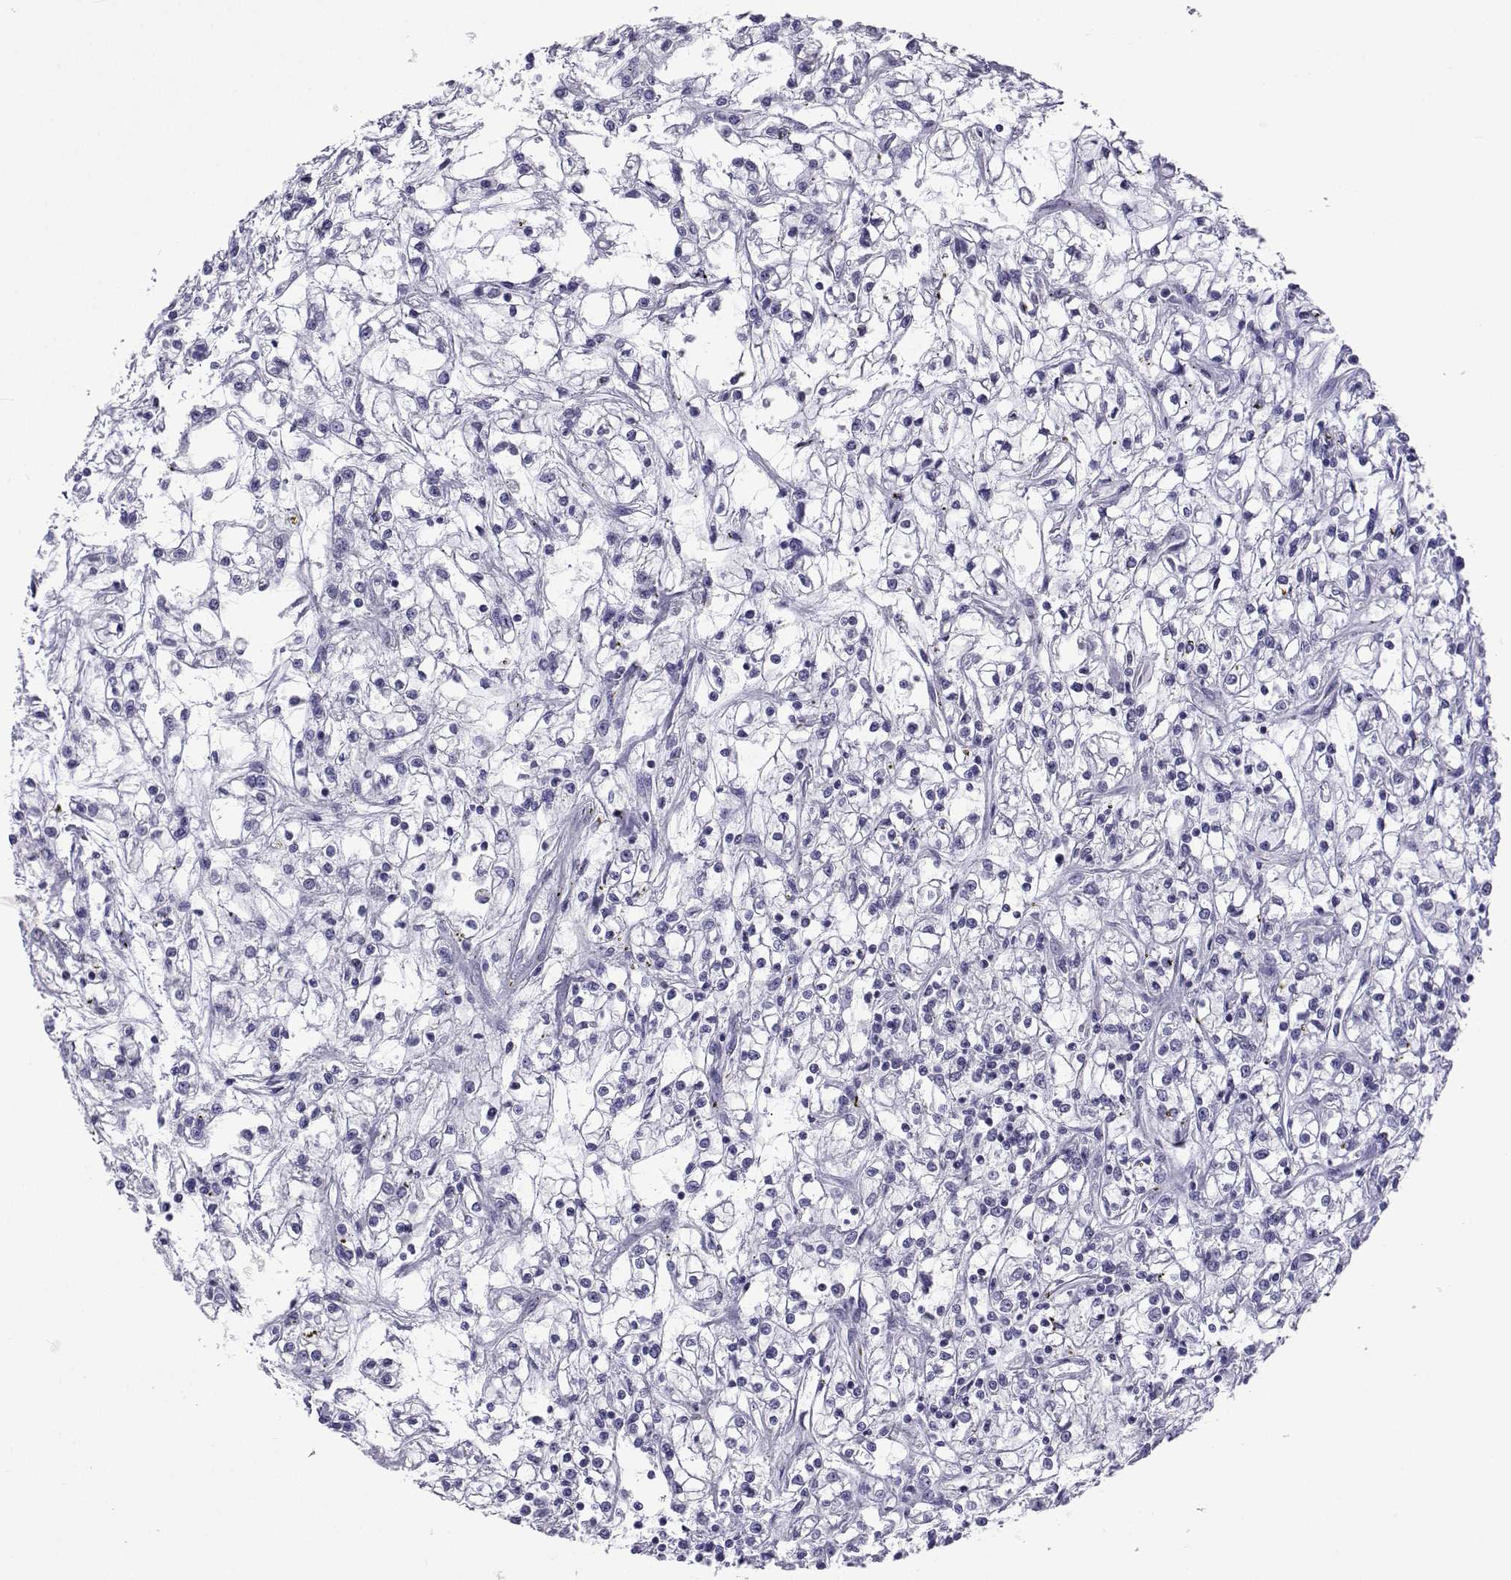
{"staining": {"intensity": "negative", "quantity": "none", "location": "none"}, "tissue": "renal cancer", "cell_type": "Tumor cells", "image_type": "cancer", "snomed": [{"axis": "morphology", "description": "Adenocarcinoma, NOS"}, {"axis": "topography", "description": "Kidney"}], "caption": "This is an IHC micrograph of human adenocarcinoma (renal). There is no expression in tumor cells.", "gene": "ACTL7A", "patient": {"sex": "female", "age": 59}}